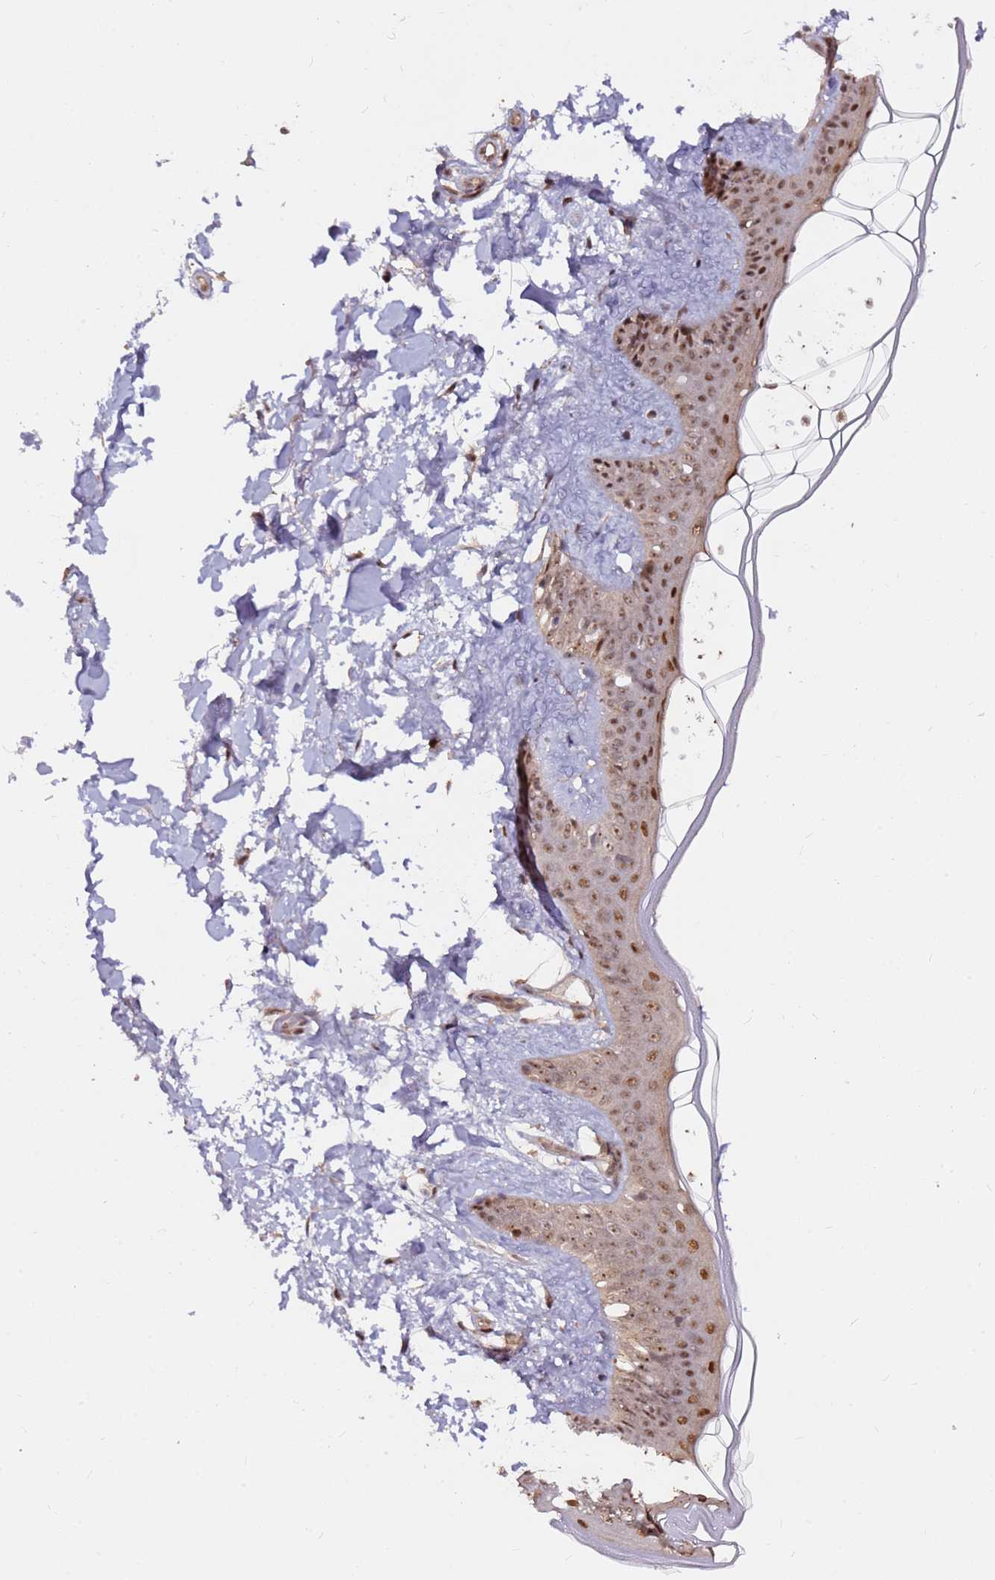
{"staining": {"intensity": "moderate", "quantity": ">75%", "location": "cytoplasmic/membranous,nuclear"}, "tissue": "skin", "cell_type": "Fibroblasts", "image_type": "normal", "snomed": [{"axis": "morphology", "description": "Normal tissue, NOS"}, {"axis": "topography", "description": "Skin"}], "caption": "Protein expression analysis of benign skin displays moderate cytoplasmic/membranous,nuclear expression in approximately >75% of fibroblasts. The staining was performed using DAB (3,3'-diaminobenzidine) to visualize the protein expression in brown, while the nuclei were stained in blue with hematoxylin (Magnification: 20x).", "gene": "RGS18", "patient": {"sex": "female", "age": 34}}